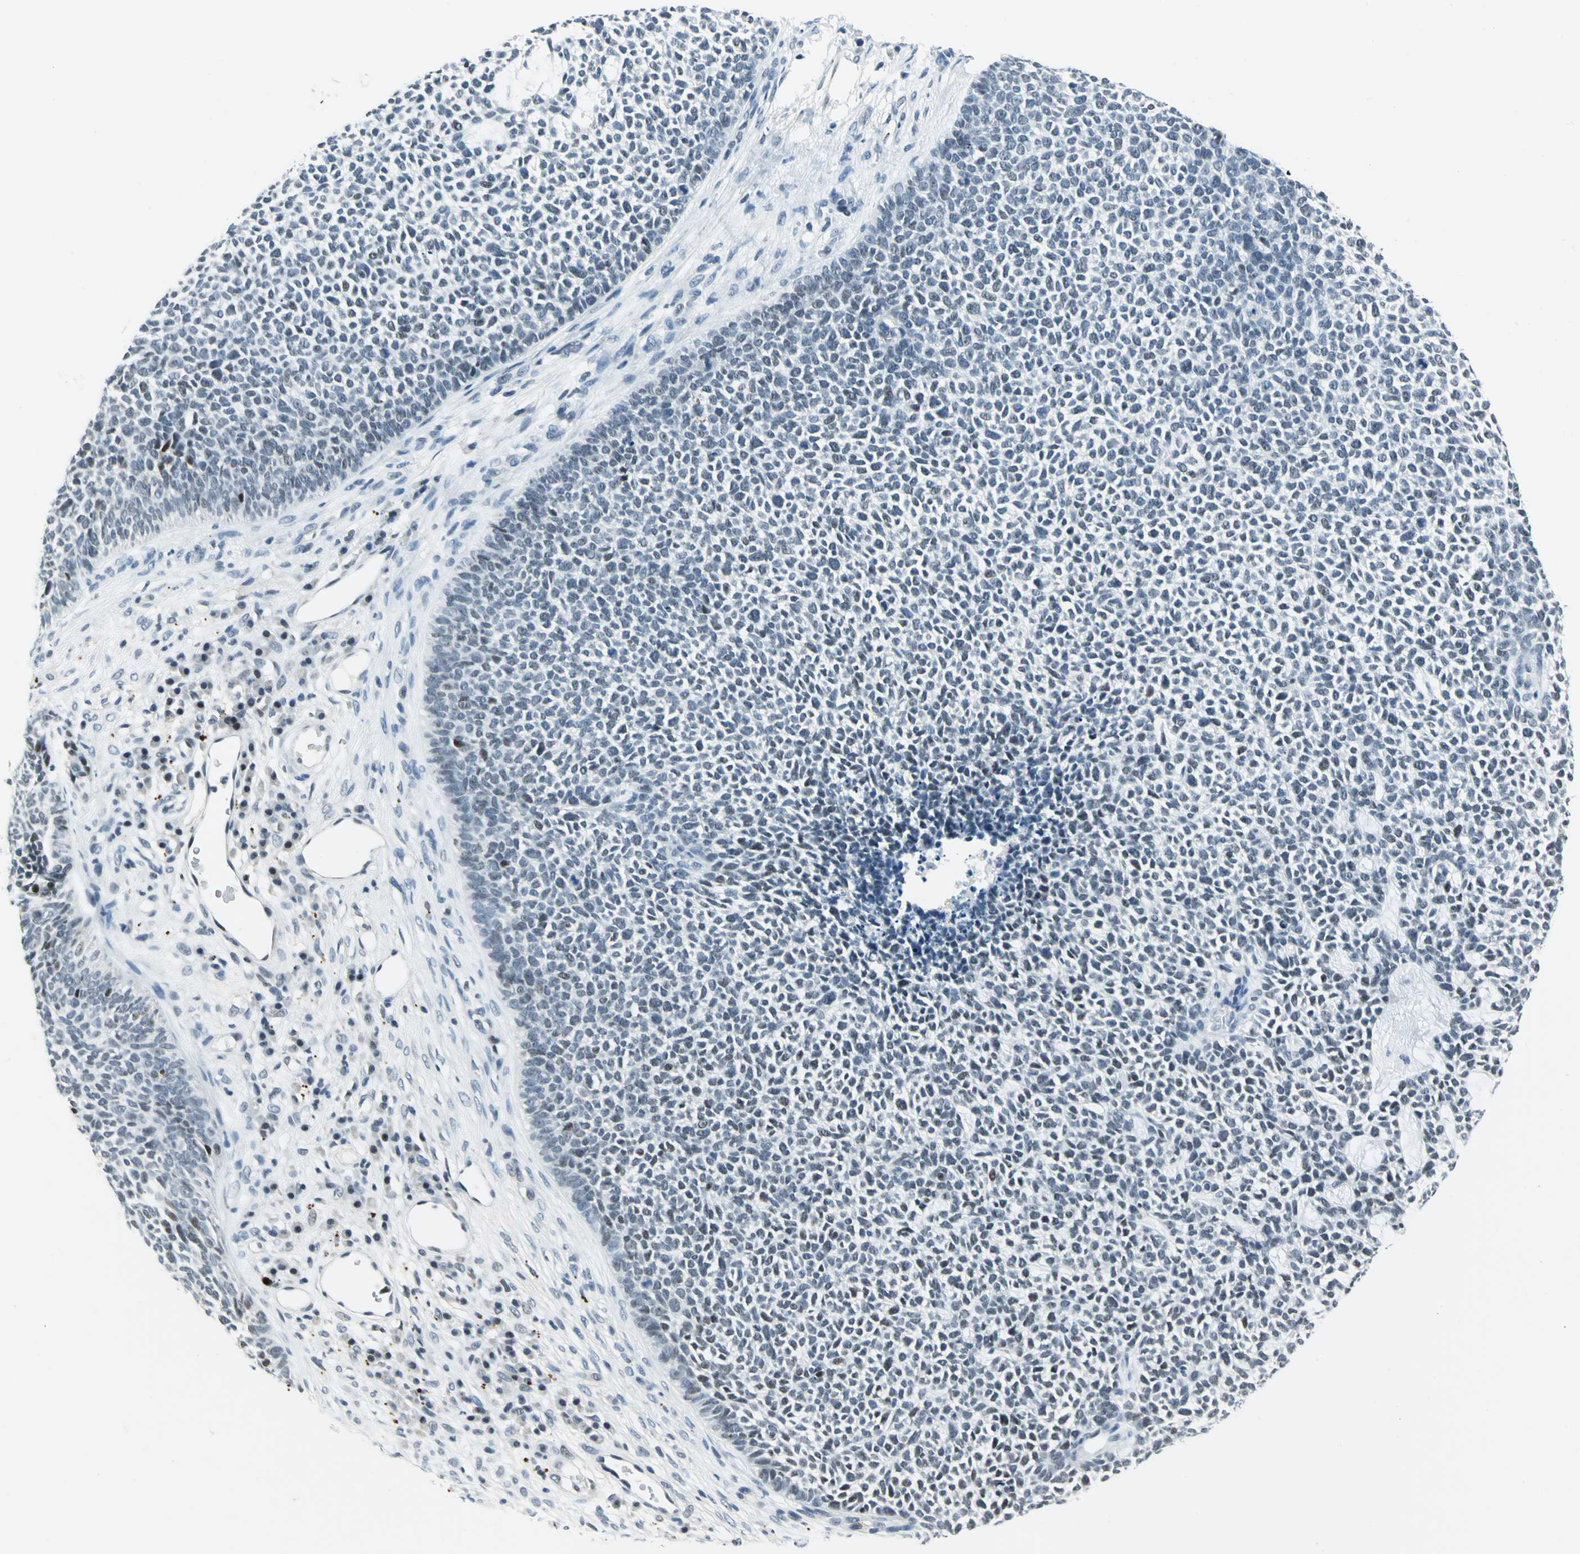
{"staining": {"intensity": "negative", "quantity": "none", "location": "none"}, "tissue": "skin cancer", "cell_type": "Tumor cells", "image_type": "cancer", "snomed": [{"axis": "morphology", "description": "Basal cell carcinoma"}, {"axis": "topography", "description": "Skin"}], "caption": "Protein analysis of skin basal cell carcinoma exhibits no significant staining in tumor cells.", "gene": "RAD17", "patient": {"sex": "female", "age": 84}}